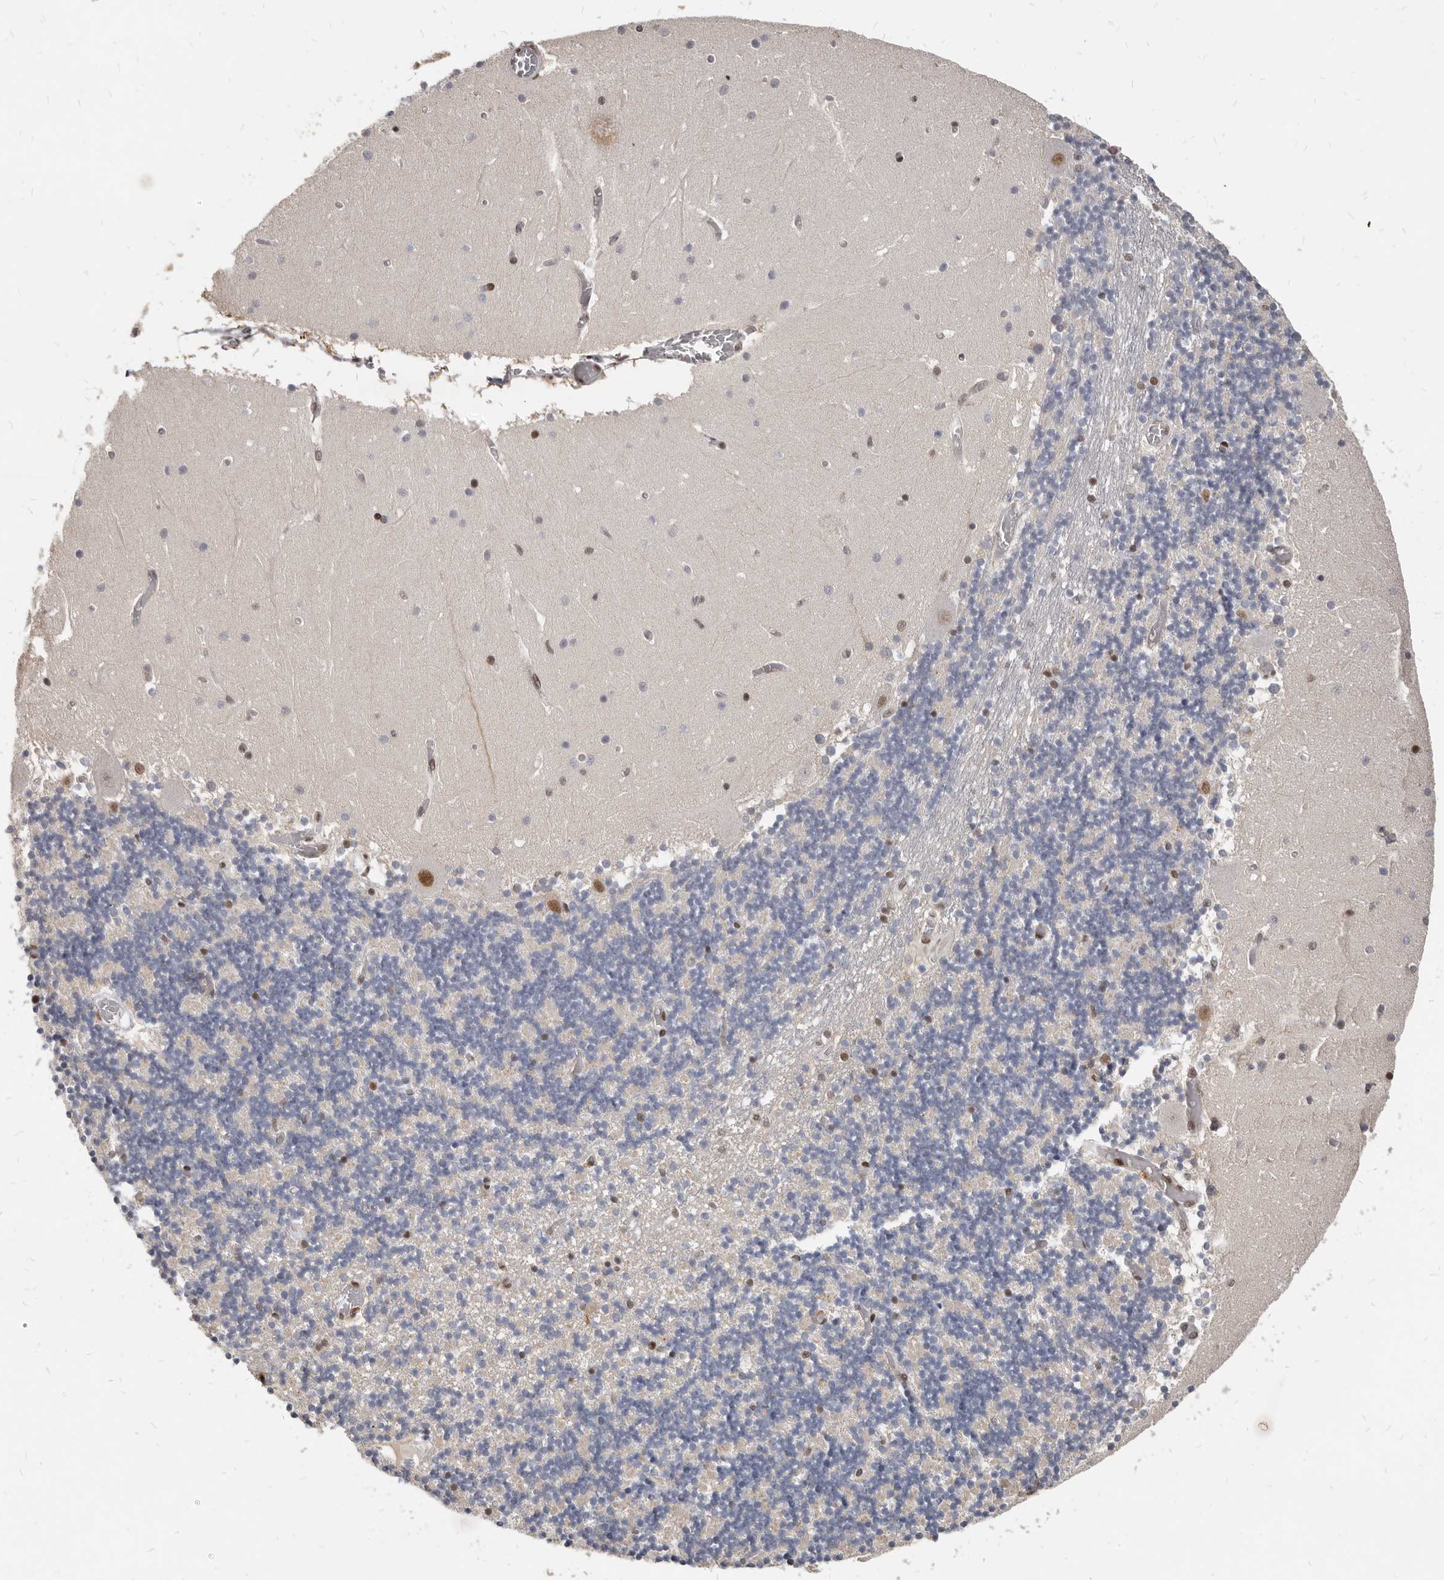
{"staining": {"intensity": "weak", "quantity": "25%-75%", "location": "cytoplasmic/membranous,nuclear"}, "tissue": "cerebellum", "cell_type": "Cells in granular layer", "image_type": "normal", "snomed": [{"axis": "morphology", "description": "Normal tissue, NOS"}, {"axis": "topography", "description": "Cerebellum"}], "caption": "DAB (3,3'-diaminobenzidine) immunohistochemical staining of normal cerebellum reveals weak cytoplasmic/membranous,nuclear protein staining in approximately 25%-75% of cells in granular layer.", "gene": "ATF5", "patient": {"sex": "female", "age": 28}}